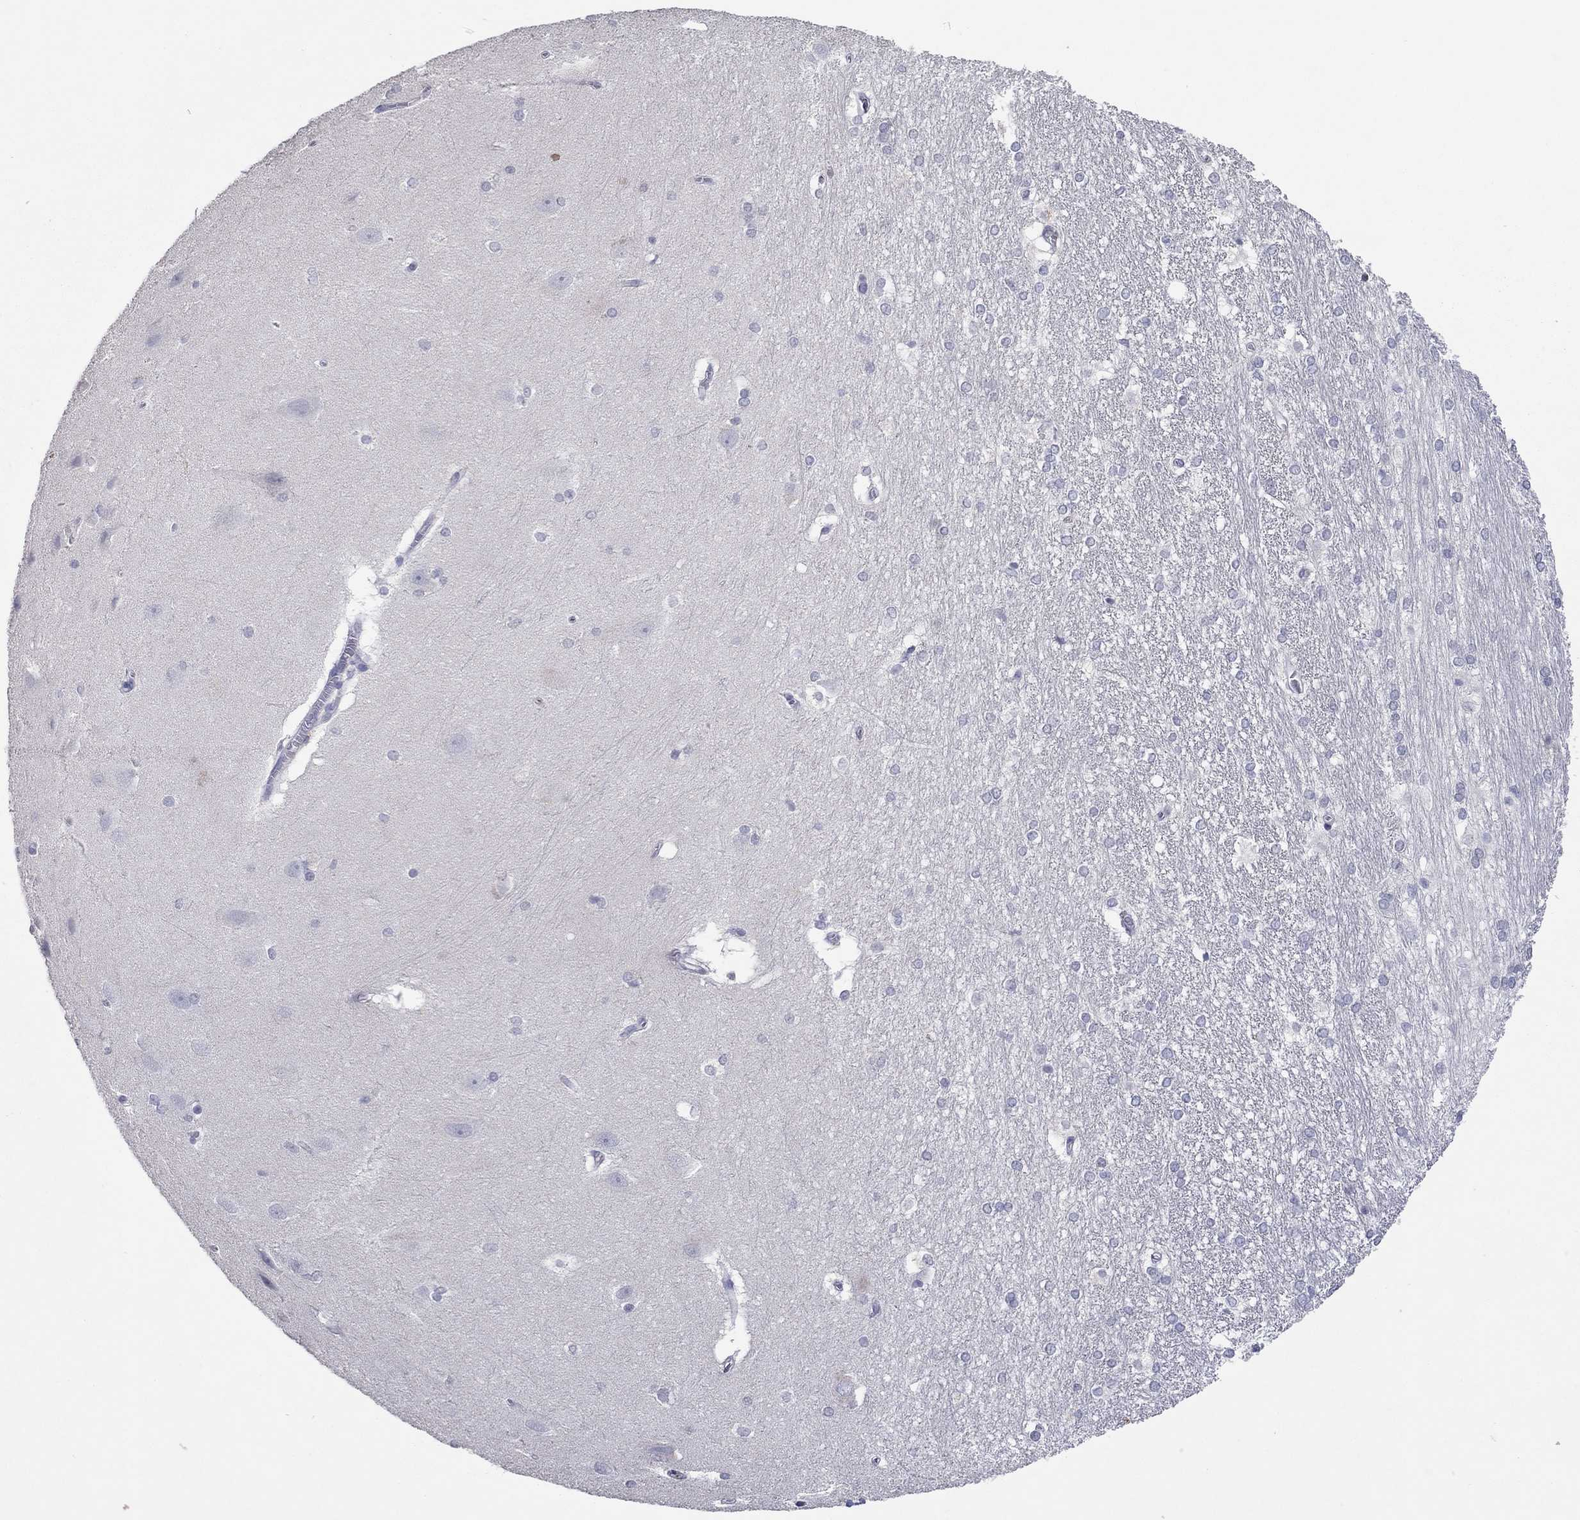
{"staining": {"intensity": "negative", "quantity": "none", "location": "none"}, "tissue": "hippocampus", "cell_type": "Glial cells", "image_type": "normal", "snomed": [{"axis": "morphology", "description": "Normal tissue, NOS"}, {"axis": "topography", "description": "Cerebral cortex"}, {"axis": "topography", "description": "Hippocampus"}], "caption": "High magnification brightfield microscopy of unremarkable hippocampus stained with DAB (3,3'-diaminobenzidine) (brown) and counterstained with hematoxylin (blue): glial cells show no significant staining. The staining is performed using DAB (3,3'-diaminobenzidine) brown chromogen with nuclei counter-stained in using hematoxylin.", "gene": "CCL5", "patient": {"sex": "female", "age": 19}}